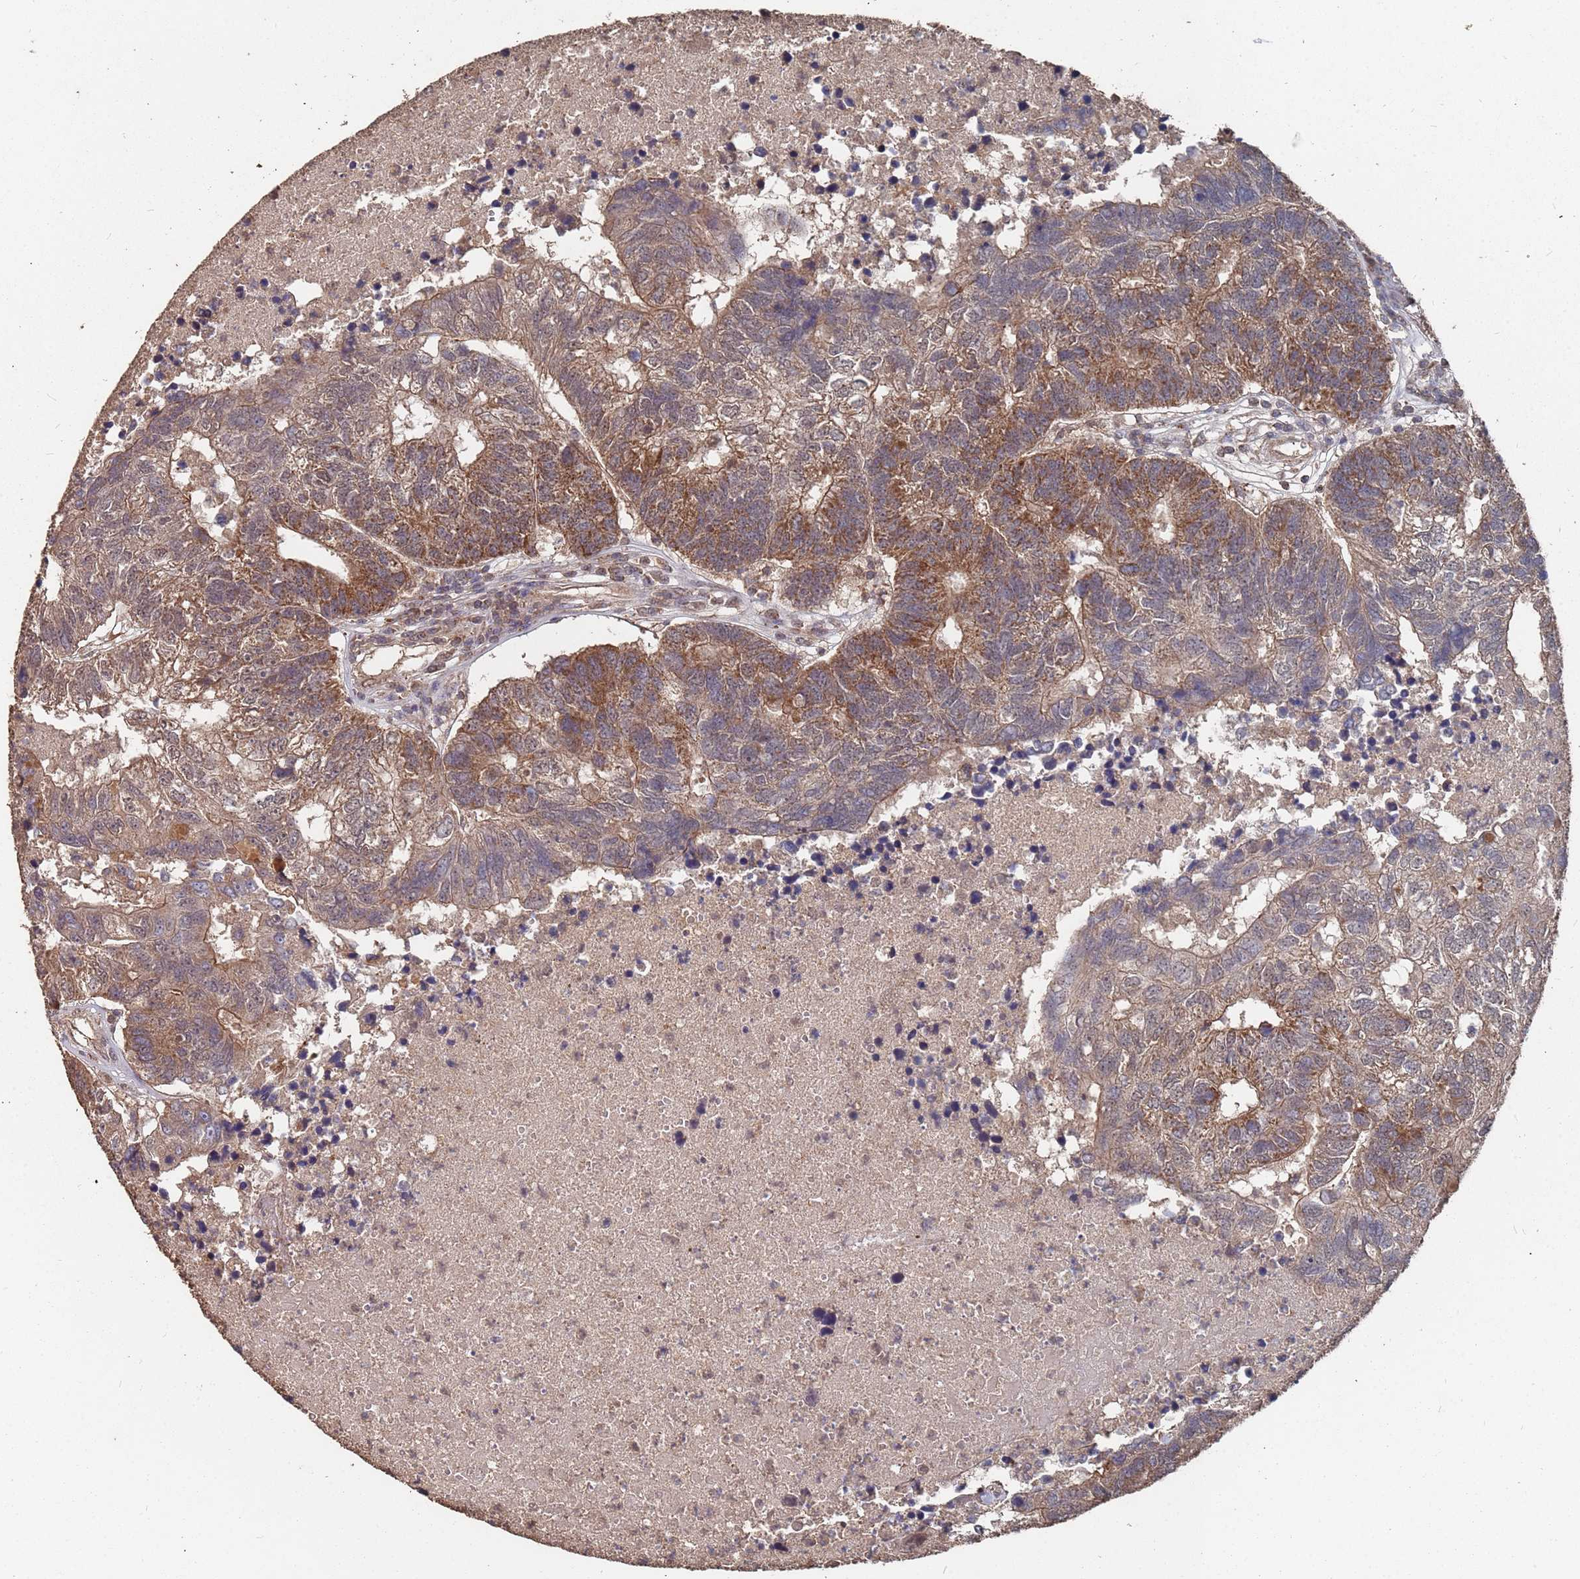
{"staining": {"intensity": "moderate", "quantity": ">75%", "location": "cytoplasmic/membranous"}, "tissue": "colorectal cancer", "cell_type": "Tumor cells", "image_type": "cancer", "snomed": [{"axis": "morphology", "description": "Adenocarcinoma, NOS"}, {"axis": "topography", "description": "Colon"}], "caption": "Adenocarcinoma (colorectal) stained for a protein (brown) displays moderate cytoplasmic/membranous positive expression in about >75% of tumor cells.", "gene": "PRORP", "patient": {"sex": "female", "age": 48}}